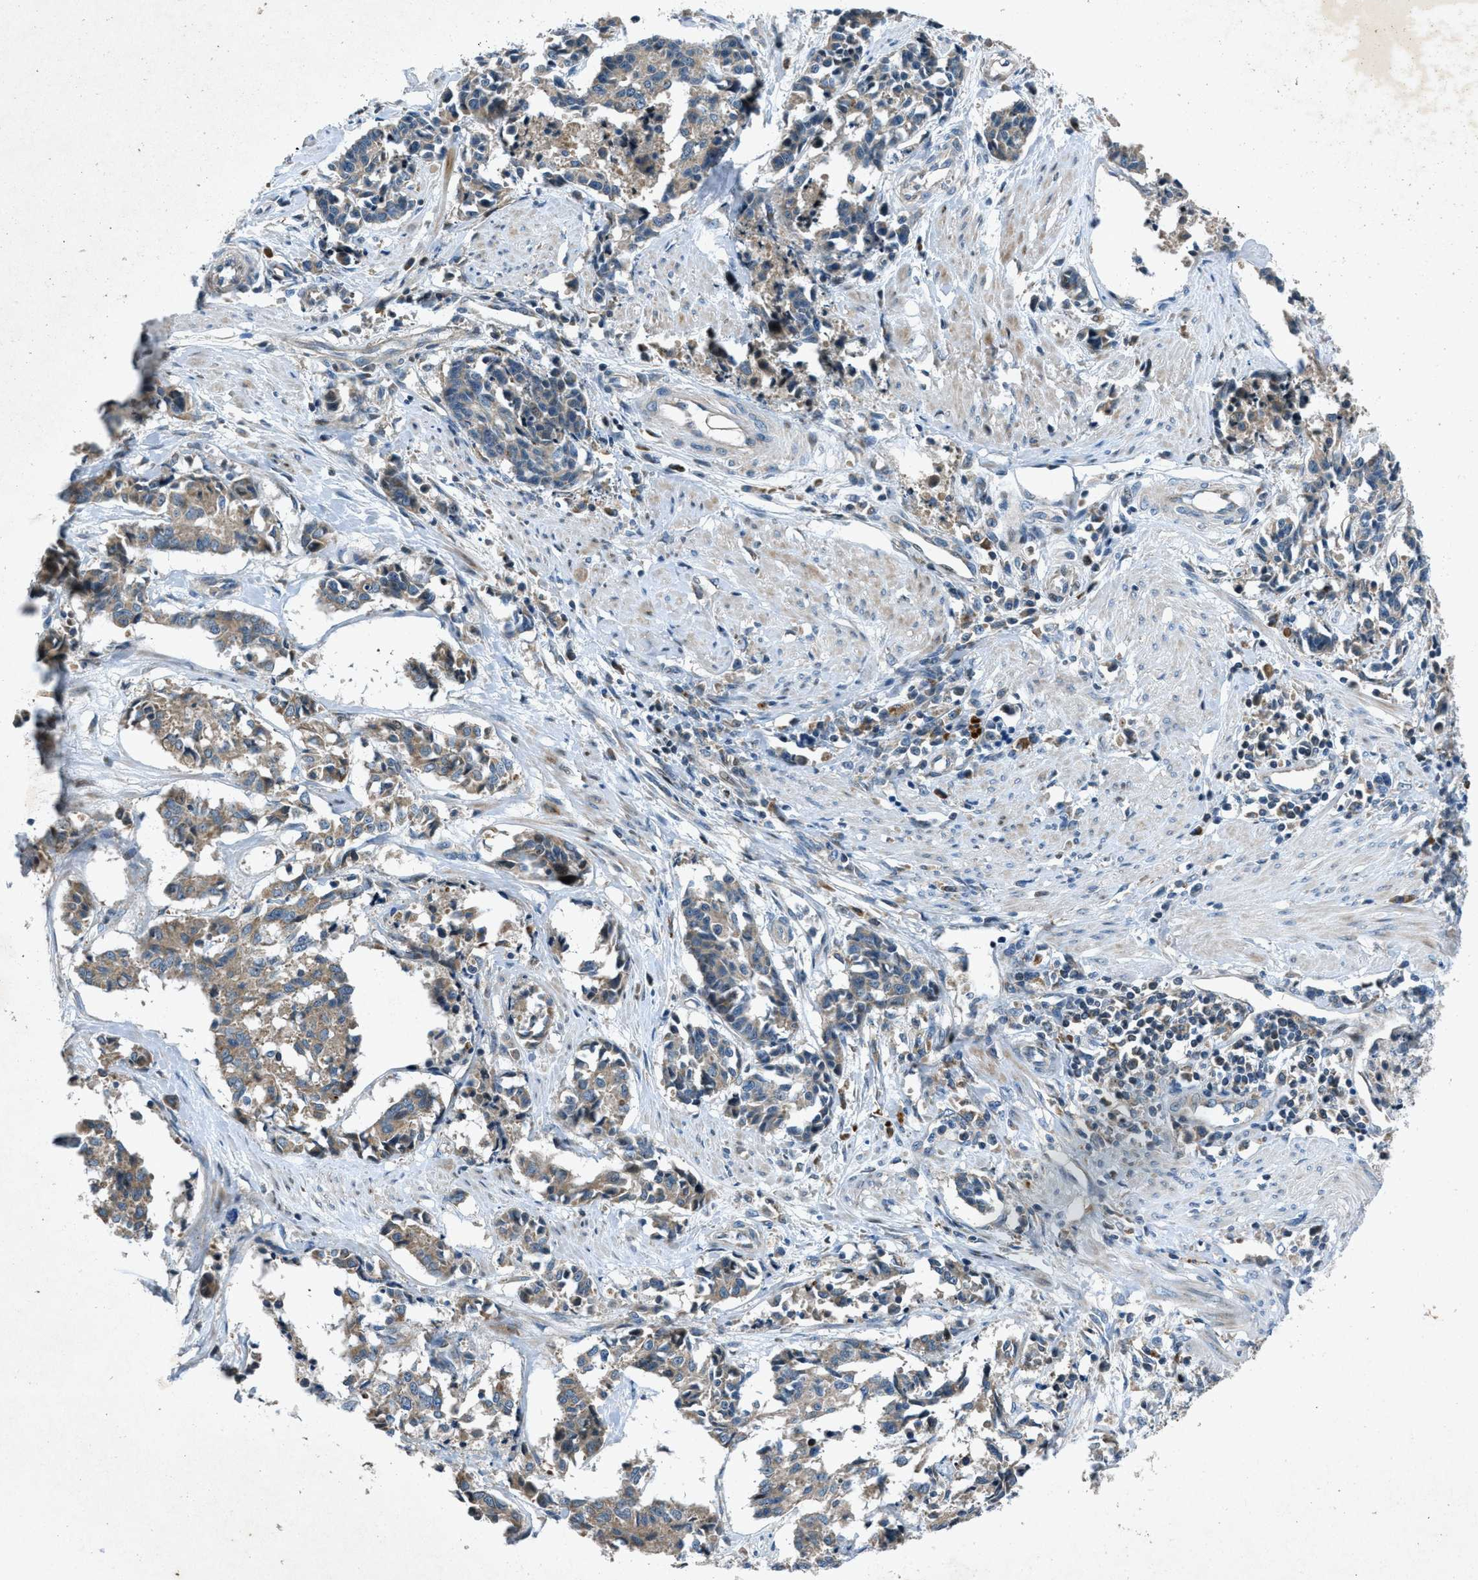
{"staining": {"intensity": "weak", "quantity": "25%-75%", "location": "cytoplasmic/membranous"}, "tissue": "cervical cancer", "cell_type": "Tumor cells", "image_type": "cancer", "snomed": [{"axis": "morphology", "description": "Squamous cell carcinoma, NOS"}, {"axis": "topography", "description": "Cervix"}], "caption": "This image exhibits immunohistochemistry (IHC) staining of human squamous cell carcinoma (cervical), with low weak cytoplasmic/membranous expression in approximately 25%-75% of tumor cells.", "gene": "CLEC2D", "patient": {"sex": "female", "age": 35}}